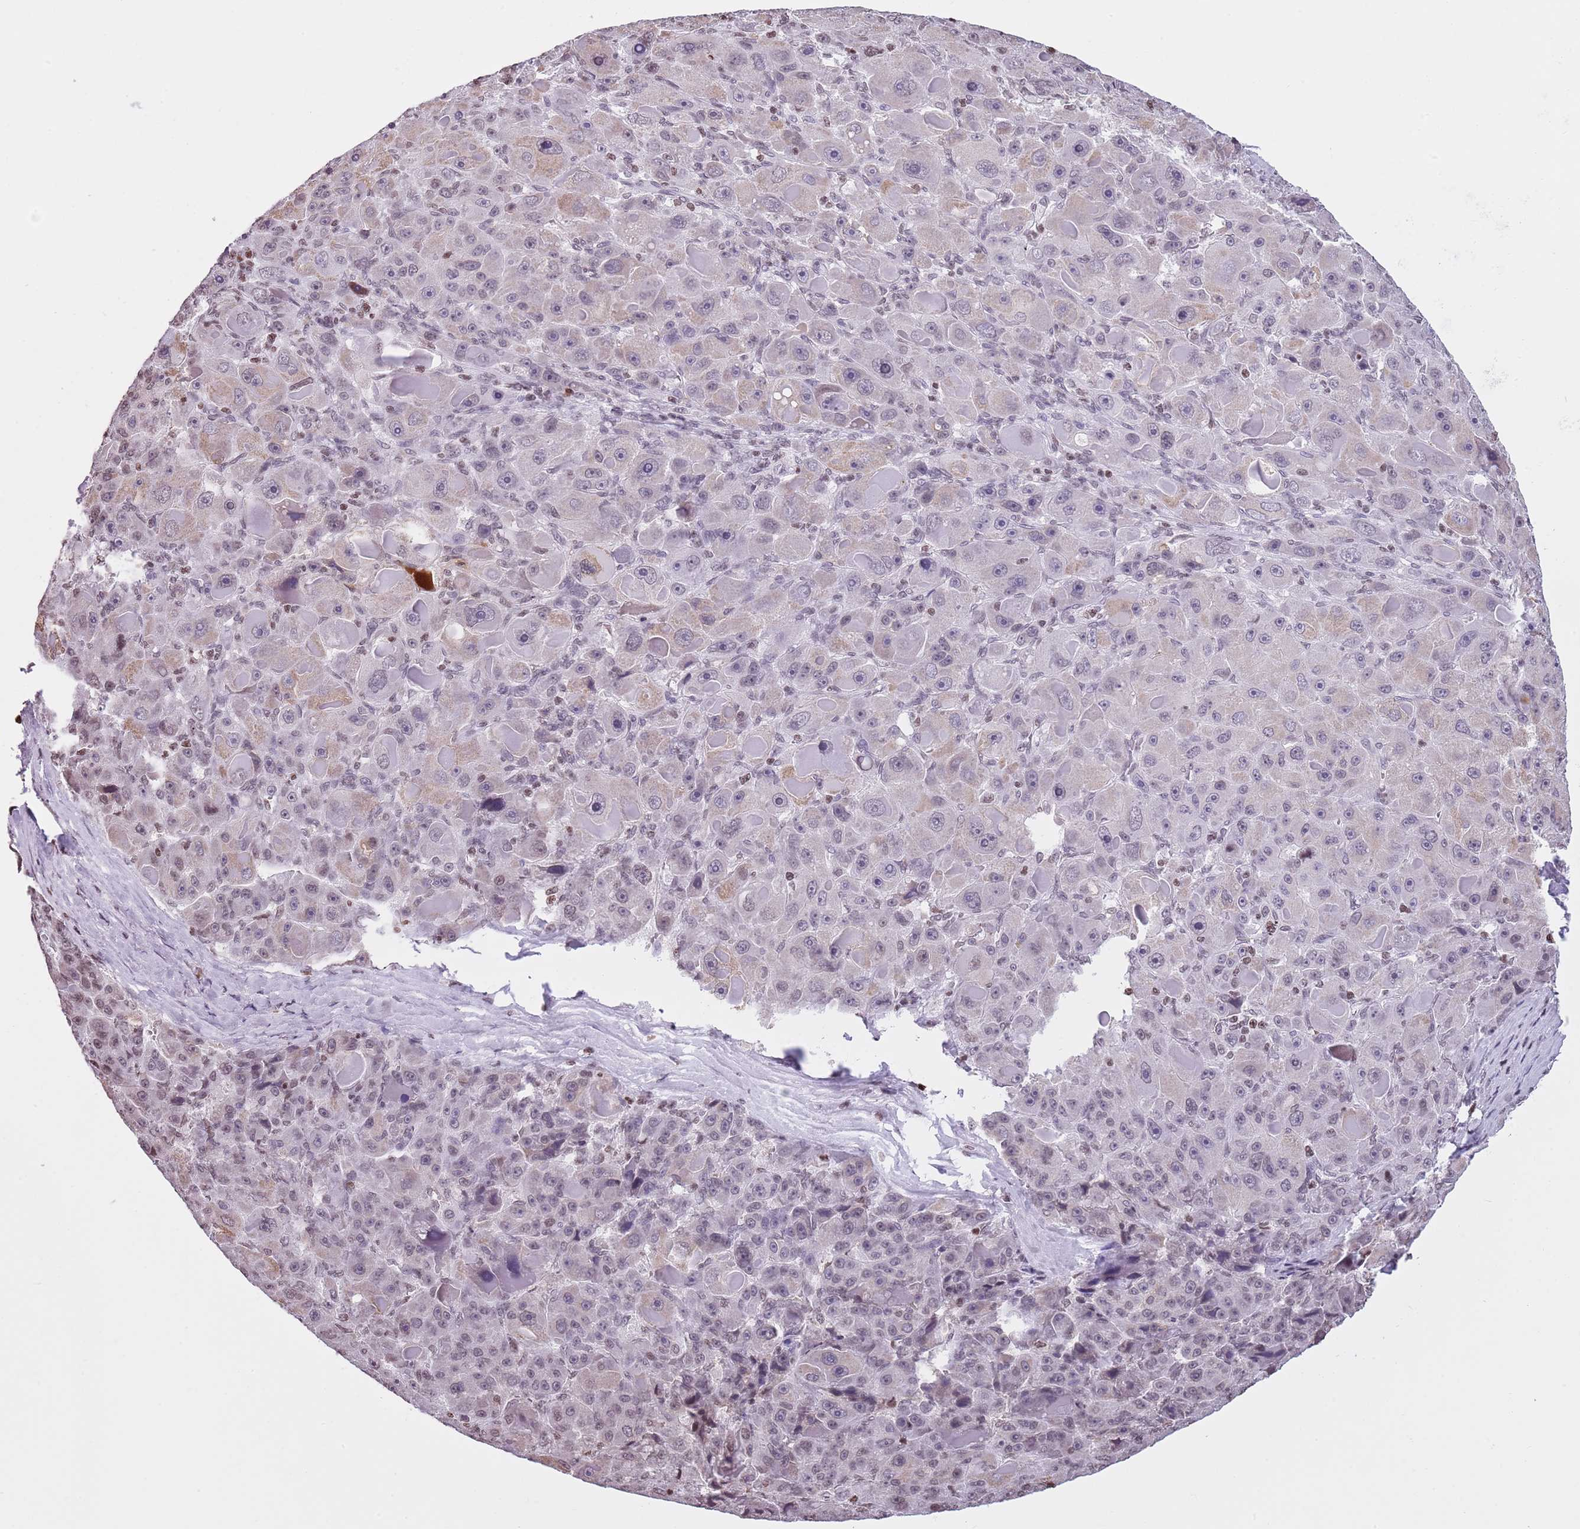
{"staining": {"intensity": "weak", "quantity": "<25%", "location": "nuclear"}, "tissue": "liver cancer", "cell_type": "Tumor cells", "image_type": "cancer", "snomed": [{"axis": "morphology", "description": "Carcinoma, Hepatocellular, NOS"}, {"axis": "topography", "description": "Liver"}], "caption": "High power microscopy micrograph of an immunohistochemistry (IHC) histopathology image of liver hepatocellular carcinoma, revealing no significant staining in tumor cells. Nuclei are stained in blue.", "gene": "KPNA3", "patient": {"sex": "male", "age": 76}}